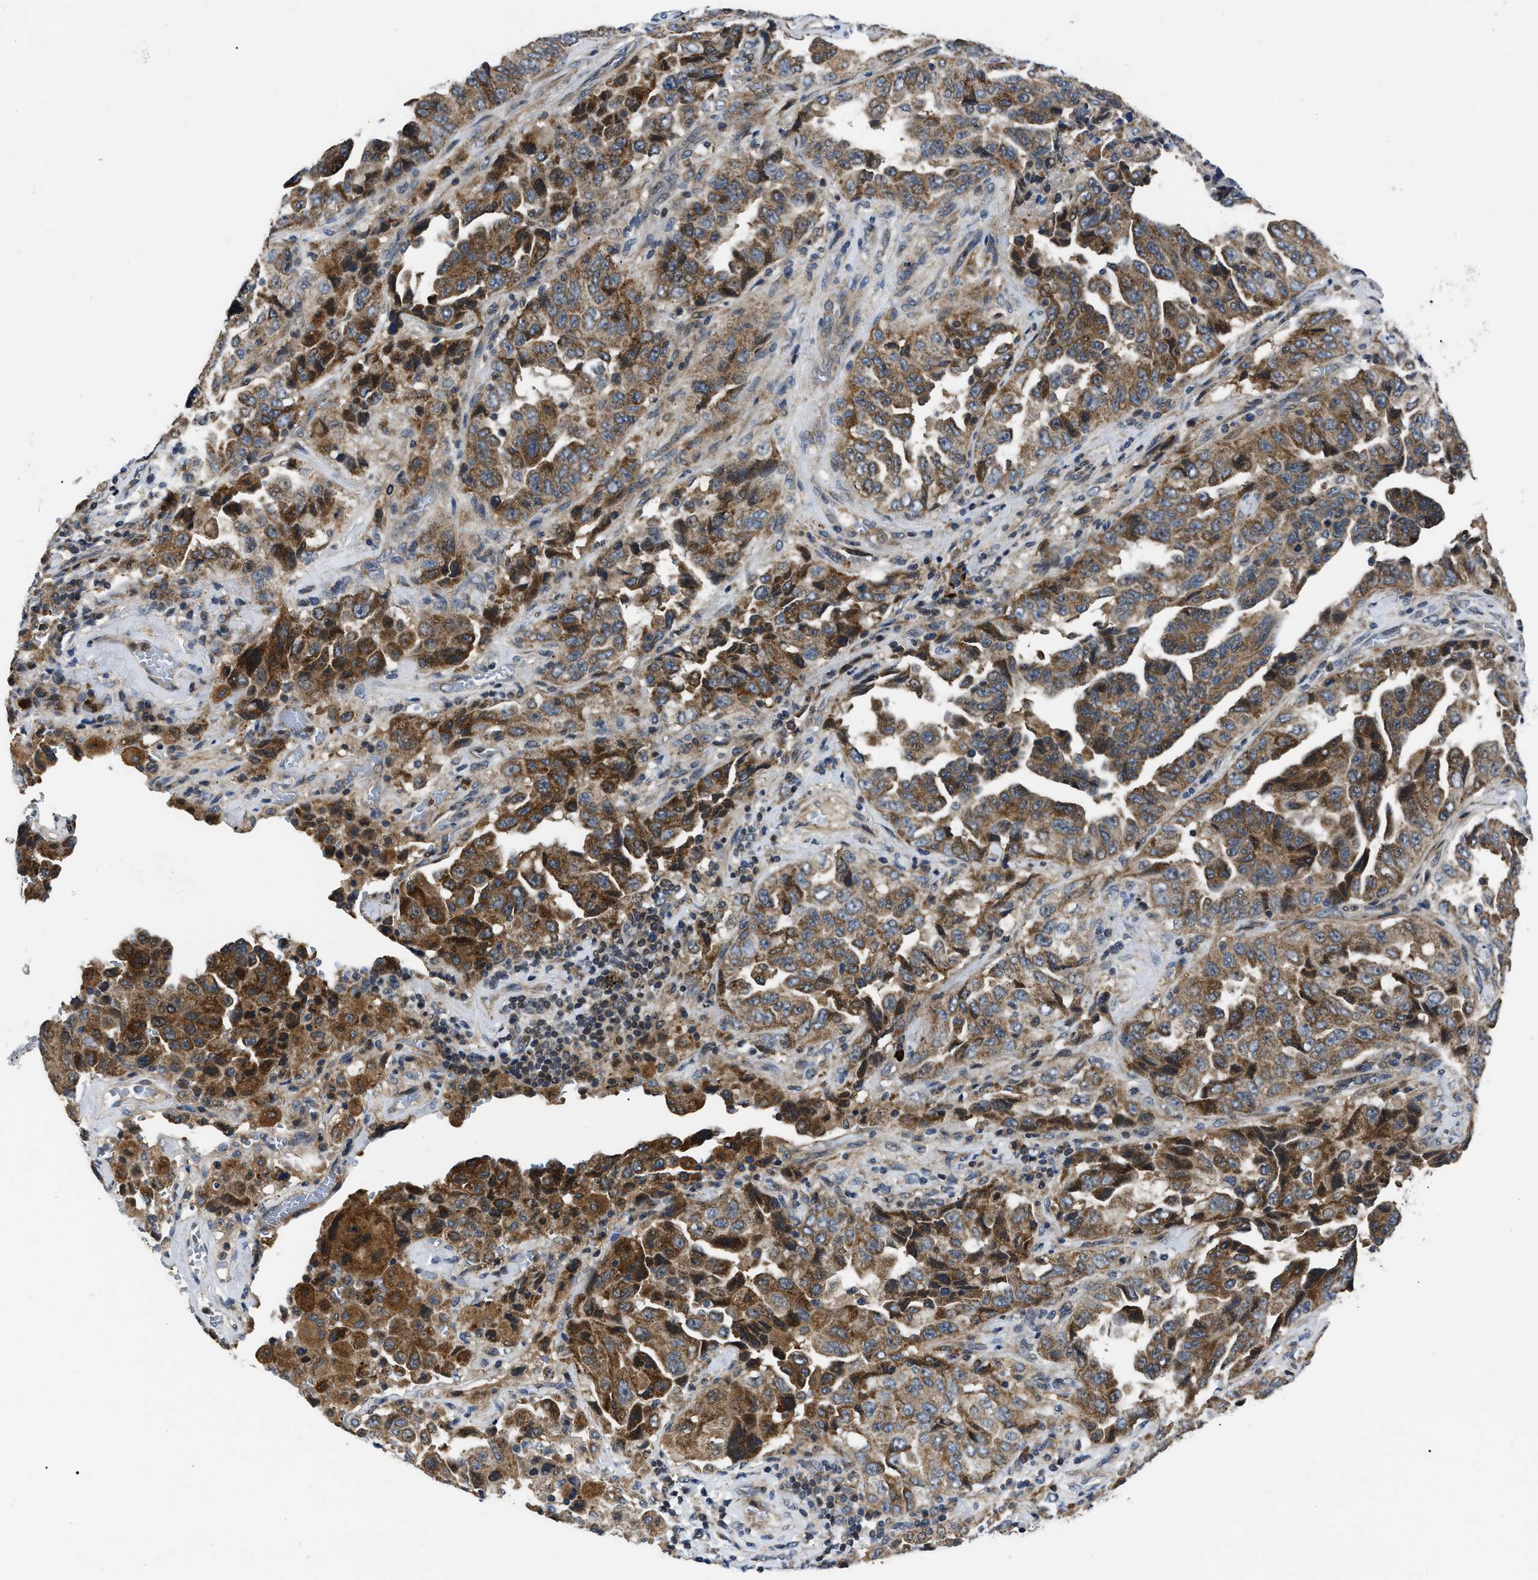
{"staining": {"intensity": "moderate", "quantity": ">75%", "location": "cytoplasmic/membranous"}, "tissue": "lung cancer", "cell_type": "Tumor cells", "image_type": "cancer", "snomed": [{"axis": "morphology", "description": "Adenocarcinoma, NOS"}, {"axis": "topography", "description": "Lung"}], "caption": "Protein analysis of lung cancer (adenocarcinoma) tissue shows moderate cytoplasmic/membranous positivity in about >75% of tumor cells.", "gene": "PPWD1", "patient": {"sex": "female", "age": 51}}